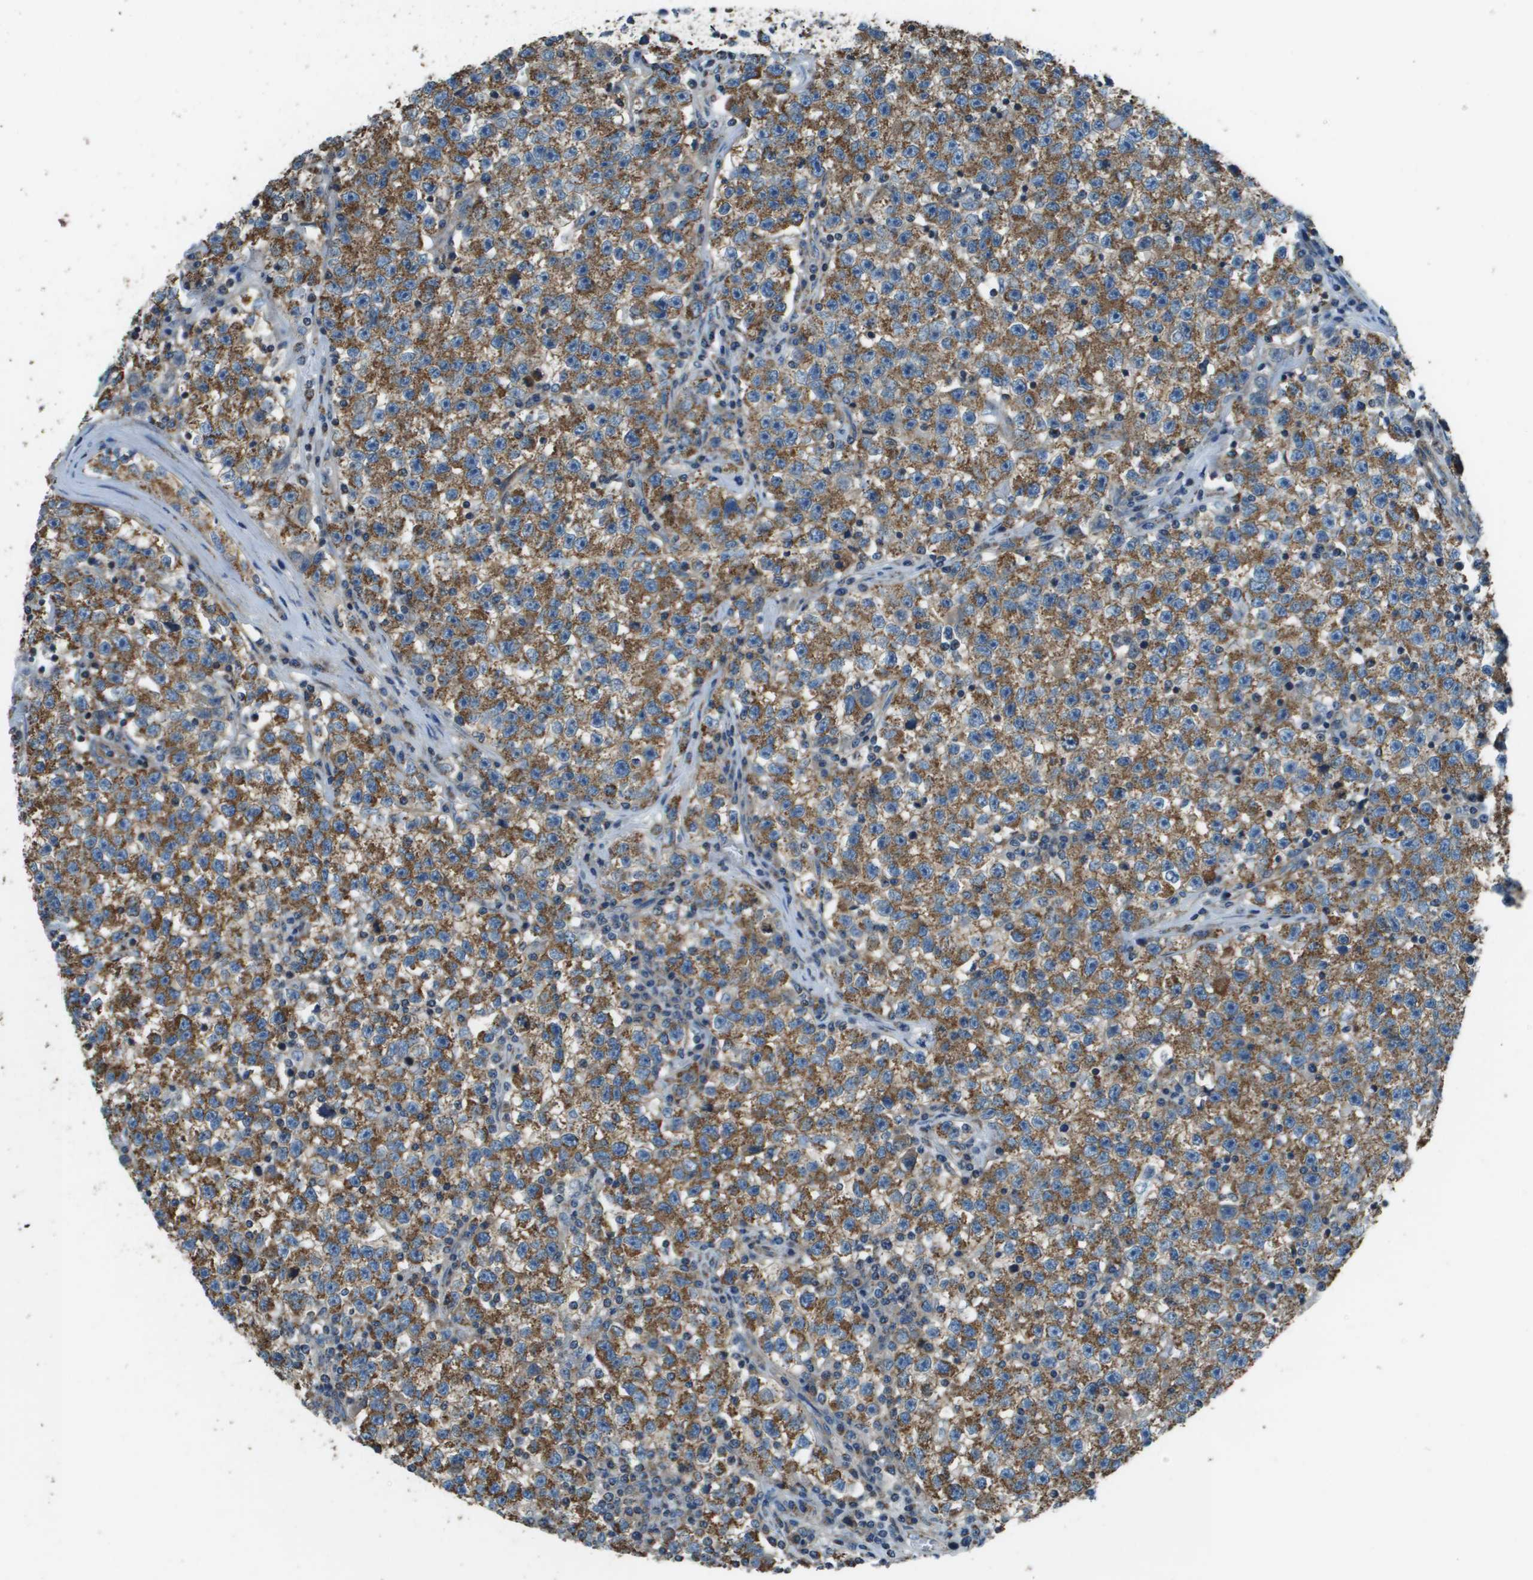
{"staining": {"intensity": "strong", "quantity": ">75%", "location": "cytoplasmic/membranous"}, "tissue": "testis cancer", "cell_type": "Tumor cells", "image_type": "cancer", "snomed": [{"axis": "morphology", "description": "Seminoma, NOS"}, {"axis": "topography", "description": "Testis"}], "caption": "A high-resolution histopathology image shows immunohistochemistry staining of testis seminoma, which reveals strong cytoplasmic/membranous expression in approximately >75% of tumor cells.", "gene": "TMEM51", "patient": {"sex": "male", "age": 22}}